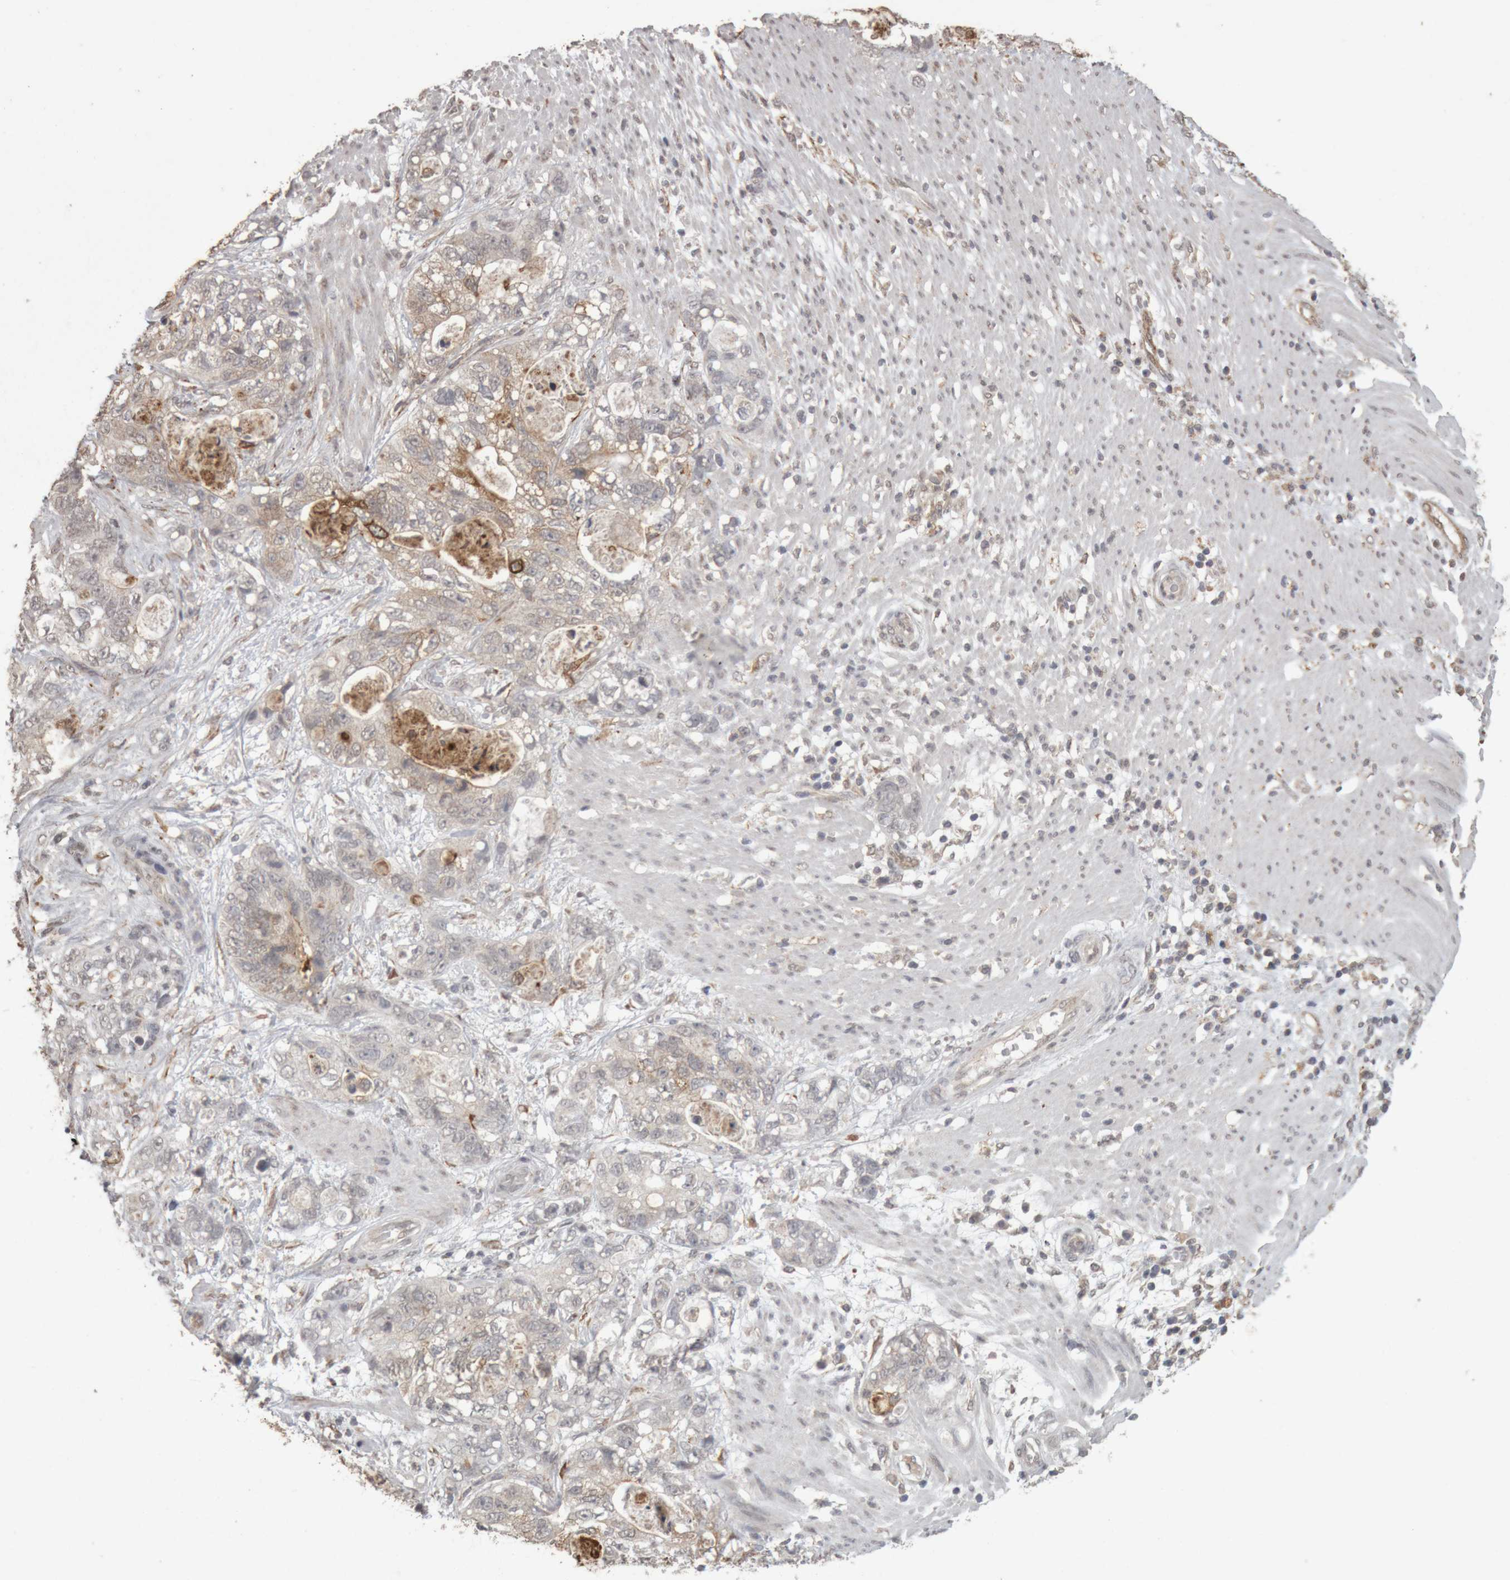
{"staining": {"intensity": "weak", "quantity": "<25%", "location": "cytoplasmic/membranous"}, "tissue": "stomach cancer", "cell_type": "Tumor cells", "image_type": "cancer", "snomed": [{"axis": "morphology", "description": "Normal tissue, NOS"}, {"axis": "morphology", "description": "Adenocarcinoma, NOS"}, {"axis": "topography", "description": "Stomach"}], "caption": "Tumor cells show no significant protein expression in stomach cancer (adenocarcinoma).", "gene": "MEP1A", "patient": {"sex": "female", "age": 89}}